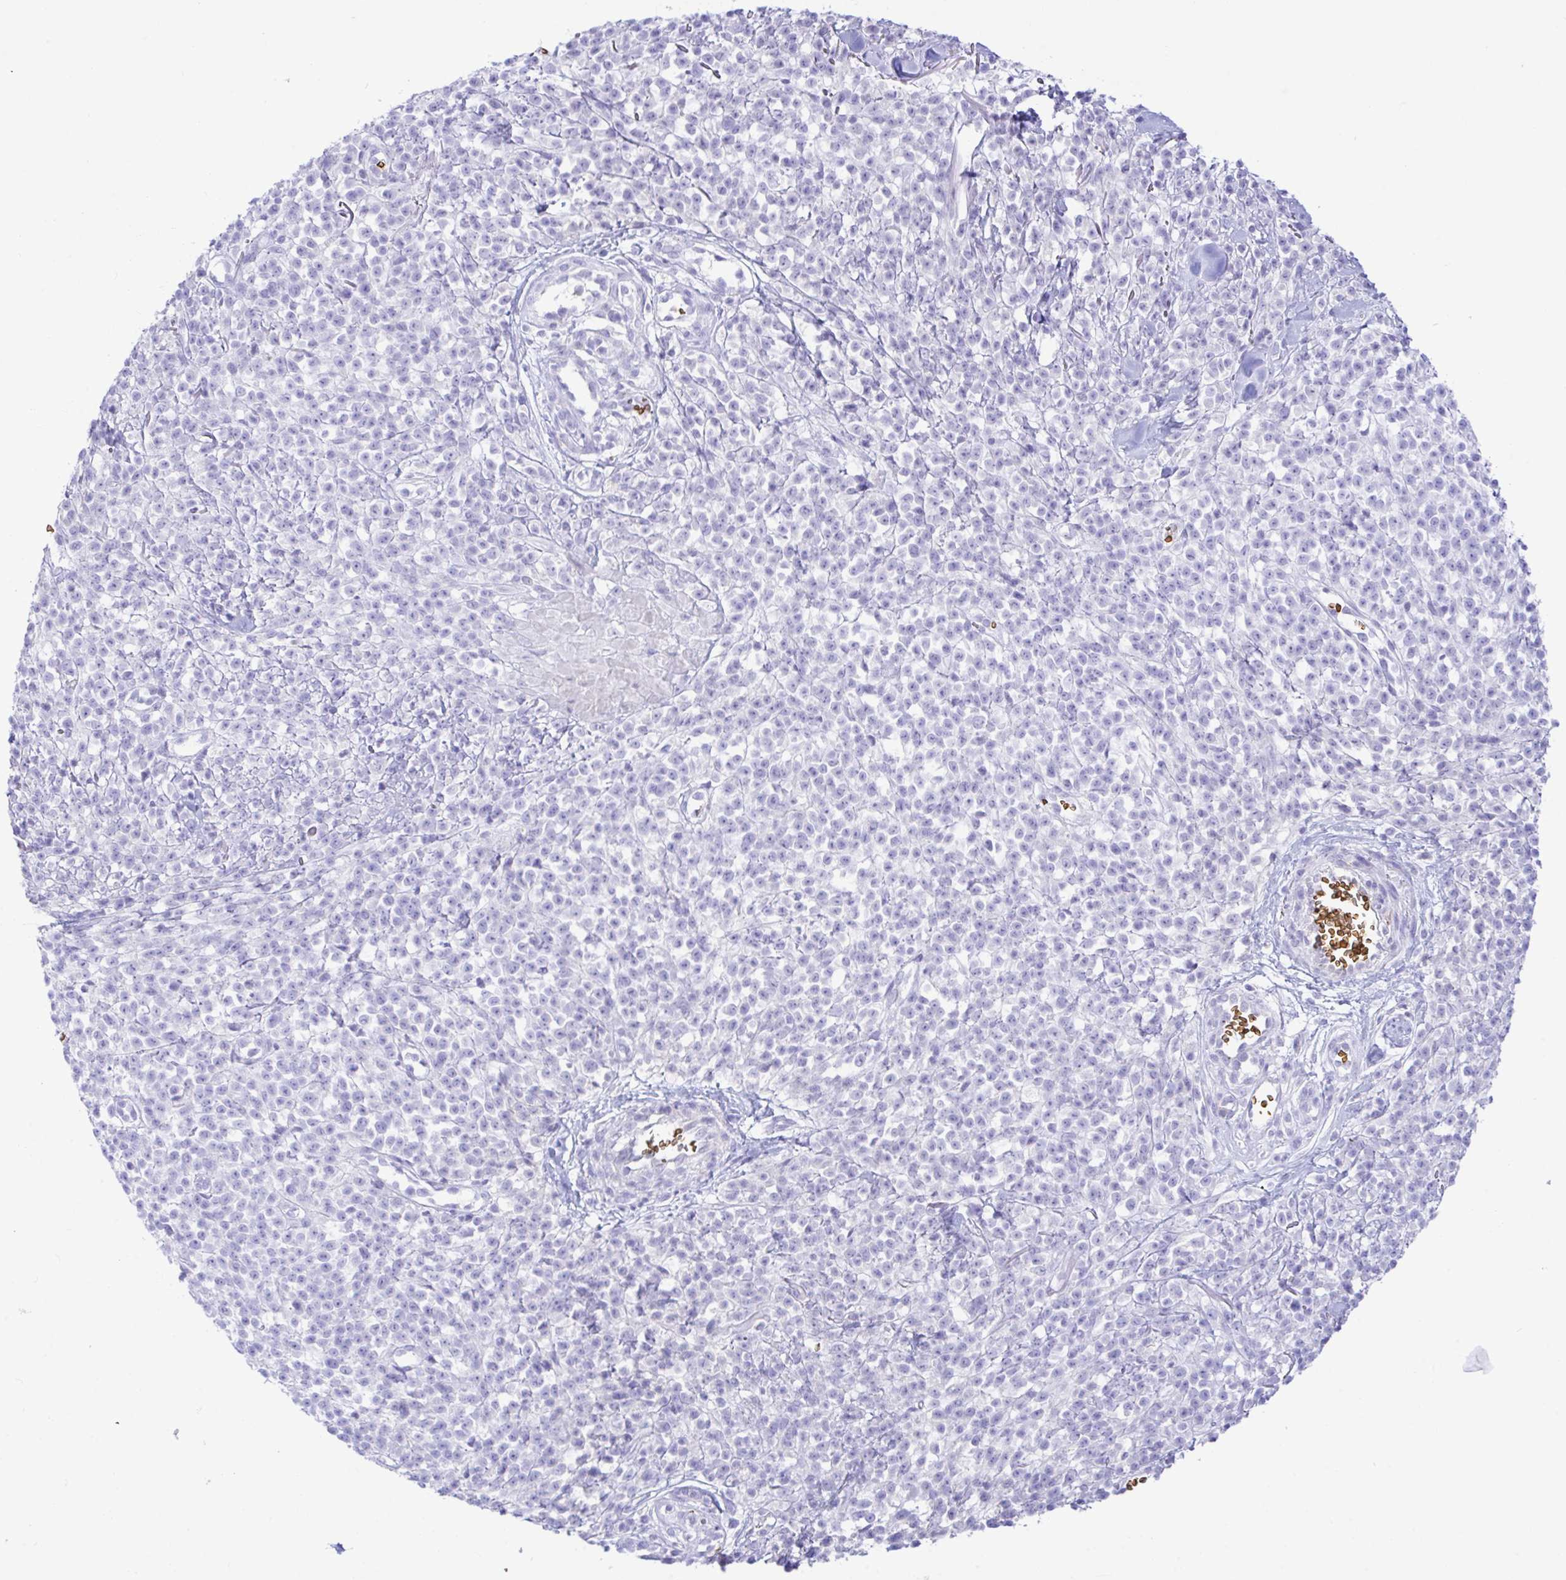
{"staining": {"intensity": "negative", "quantity": "none", "location": "none"}, "tissue": "melanoma", "cell_type": "Tumor cells", "image_type": "cancer", "snomed": [{"axis": "morphology", "description": "Malignant melanoma, NOS"}, {"axis": "topography", "description": "Skin"}, {"axis": "topography", "description": "Skin of trunk"}], "caption": "Tumor cells show no significant staining in malignant melanoma.", "gene": "ZNF221", "patient": {"sex": "male", "age": 74}}